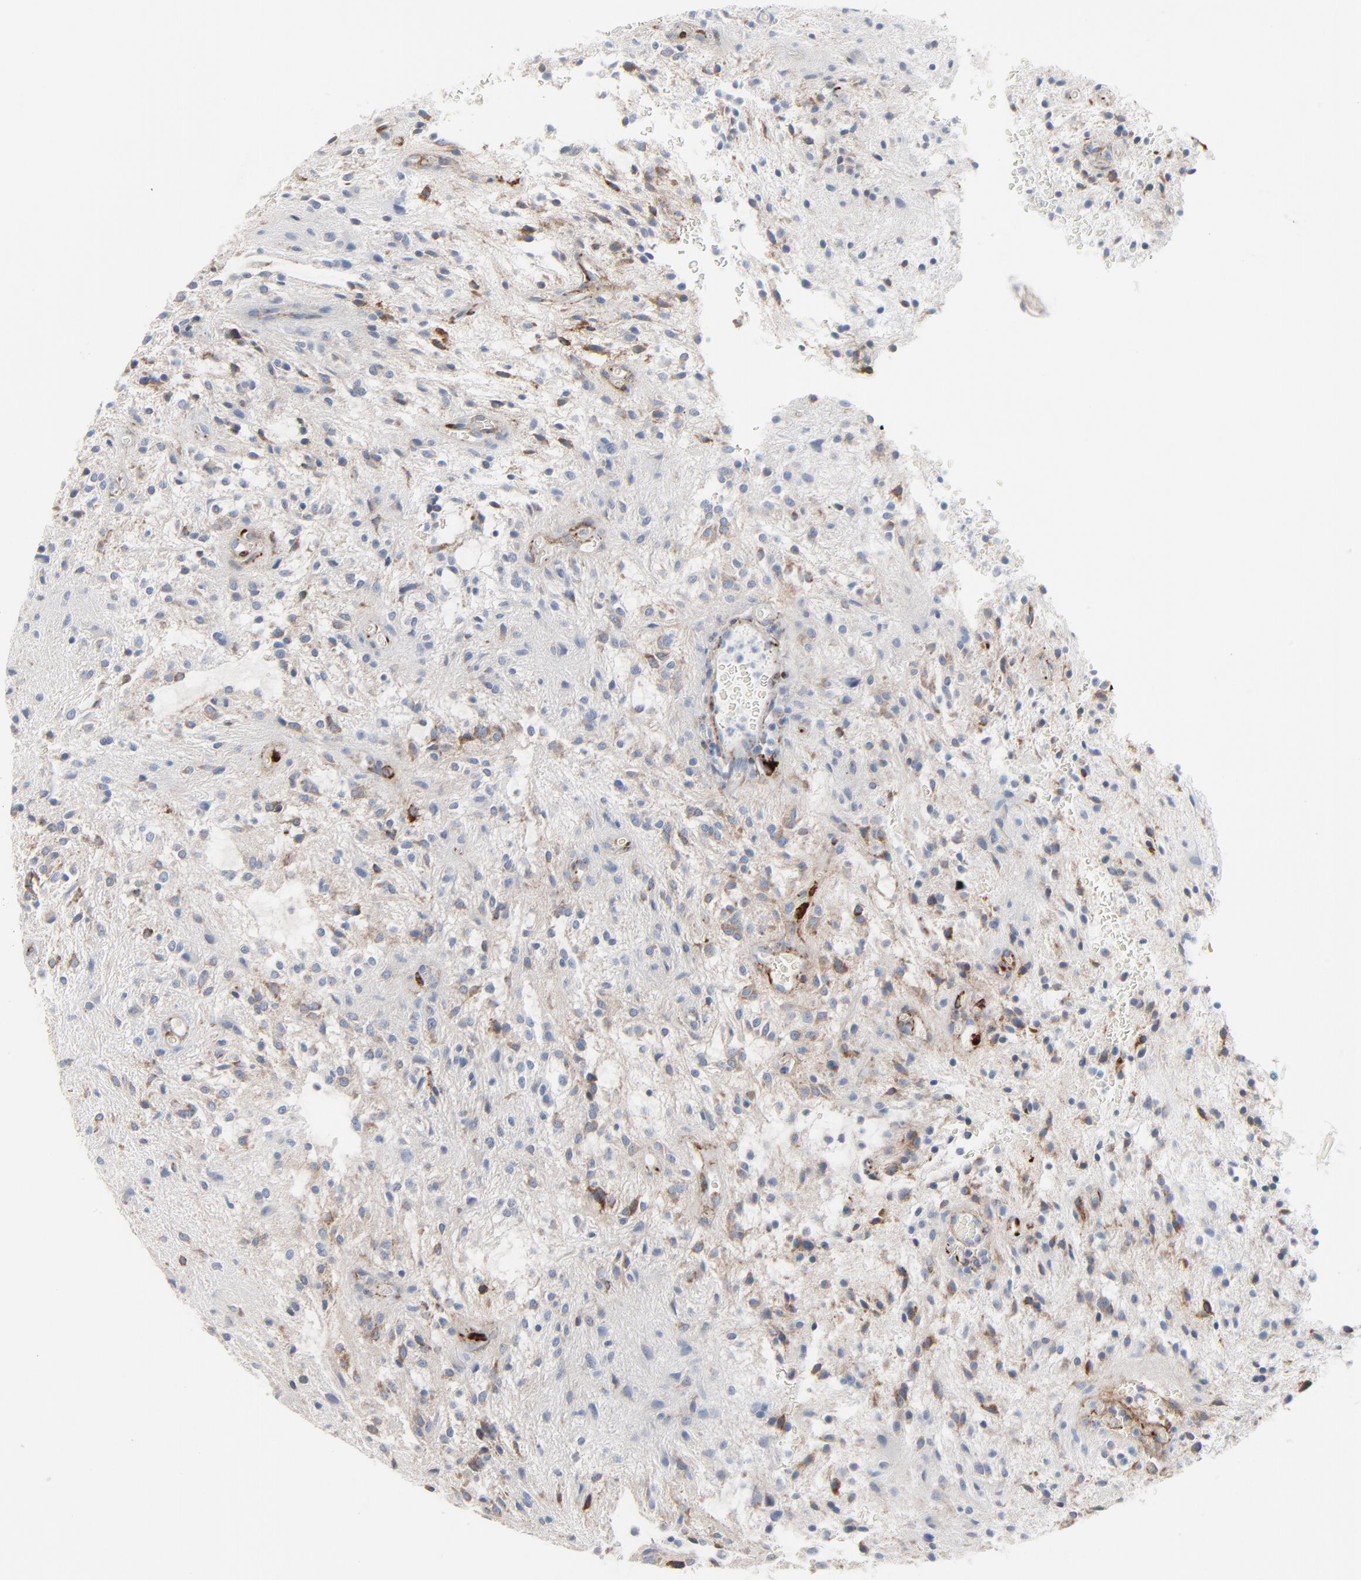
{"staining": {"intensity": "moderate", "quantity": "25%-75%", "location": "cytoplasmic/membranous"}, "tissue": "glioma", "cell_type": "Tumor cells", "image_type": "cancer", "snomed": [{"axis": "morphology", "description": "Glioma, malignant, NOS"}, {"axis": "topography", "description": "Cerebellum"}], "caption": "High-power microscopy captured an IHC photomicrograph of glioma, revealing moderate cytoplasmic/membranous positivity in approximately 25%-75% of tumor cells.", "gene": "BGN", "patient": {"sex": "female", "age": 10}}